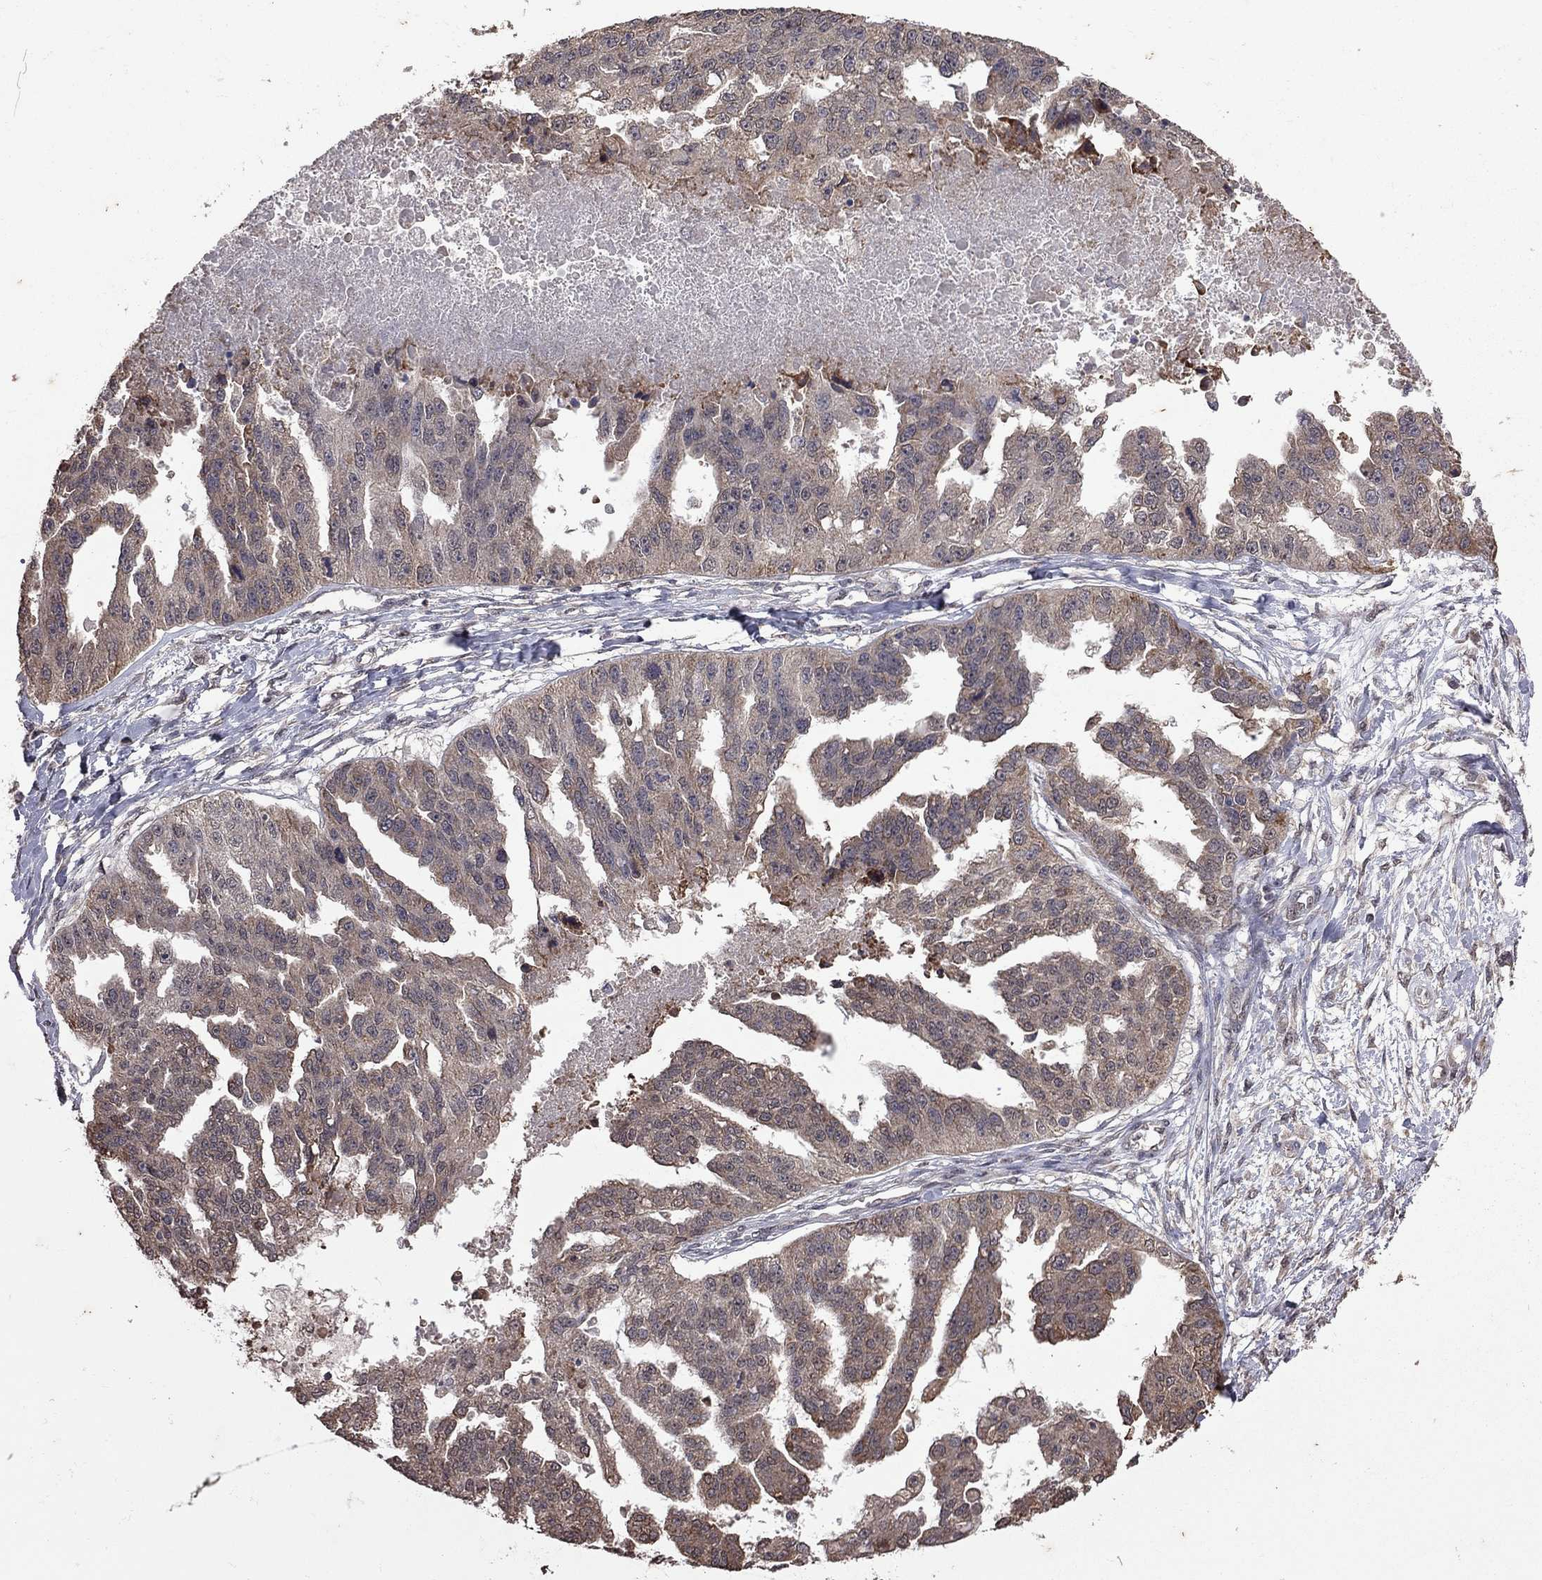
{"staining": {"intensity": "moderate", "quantity": ">75%", "location": "cytoplasmic/membranous"}, "tissue": "ovarian cancer", "cell_type": "Tumor cells", "image_type": "cancer", "snomed": [{"axis": "morphology", "description": "Cystadenocarcinoma, serous, NOS"}, {"axis": "topography", "description": "Ovary"}], "caption": "Immunohistochemical staining of human ovarian cancer shows medium levels of moderate cytoplasmic/membranous protein expression in about >75% of tumor cells.", "gene": "TSNARE1", "patient": {"sex": "female", "age": 58}}